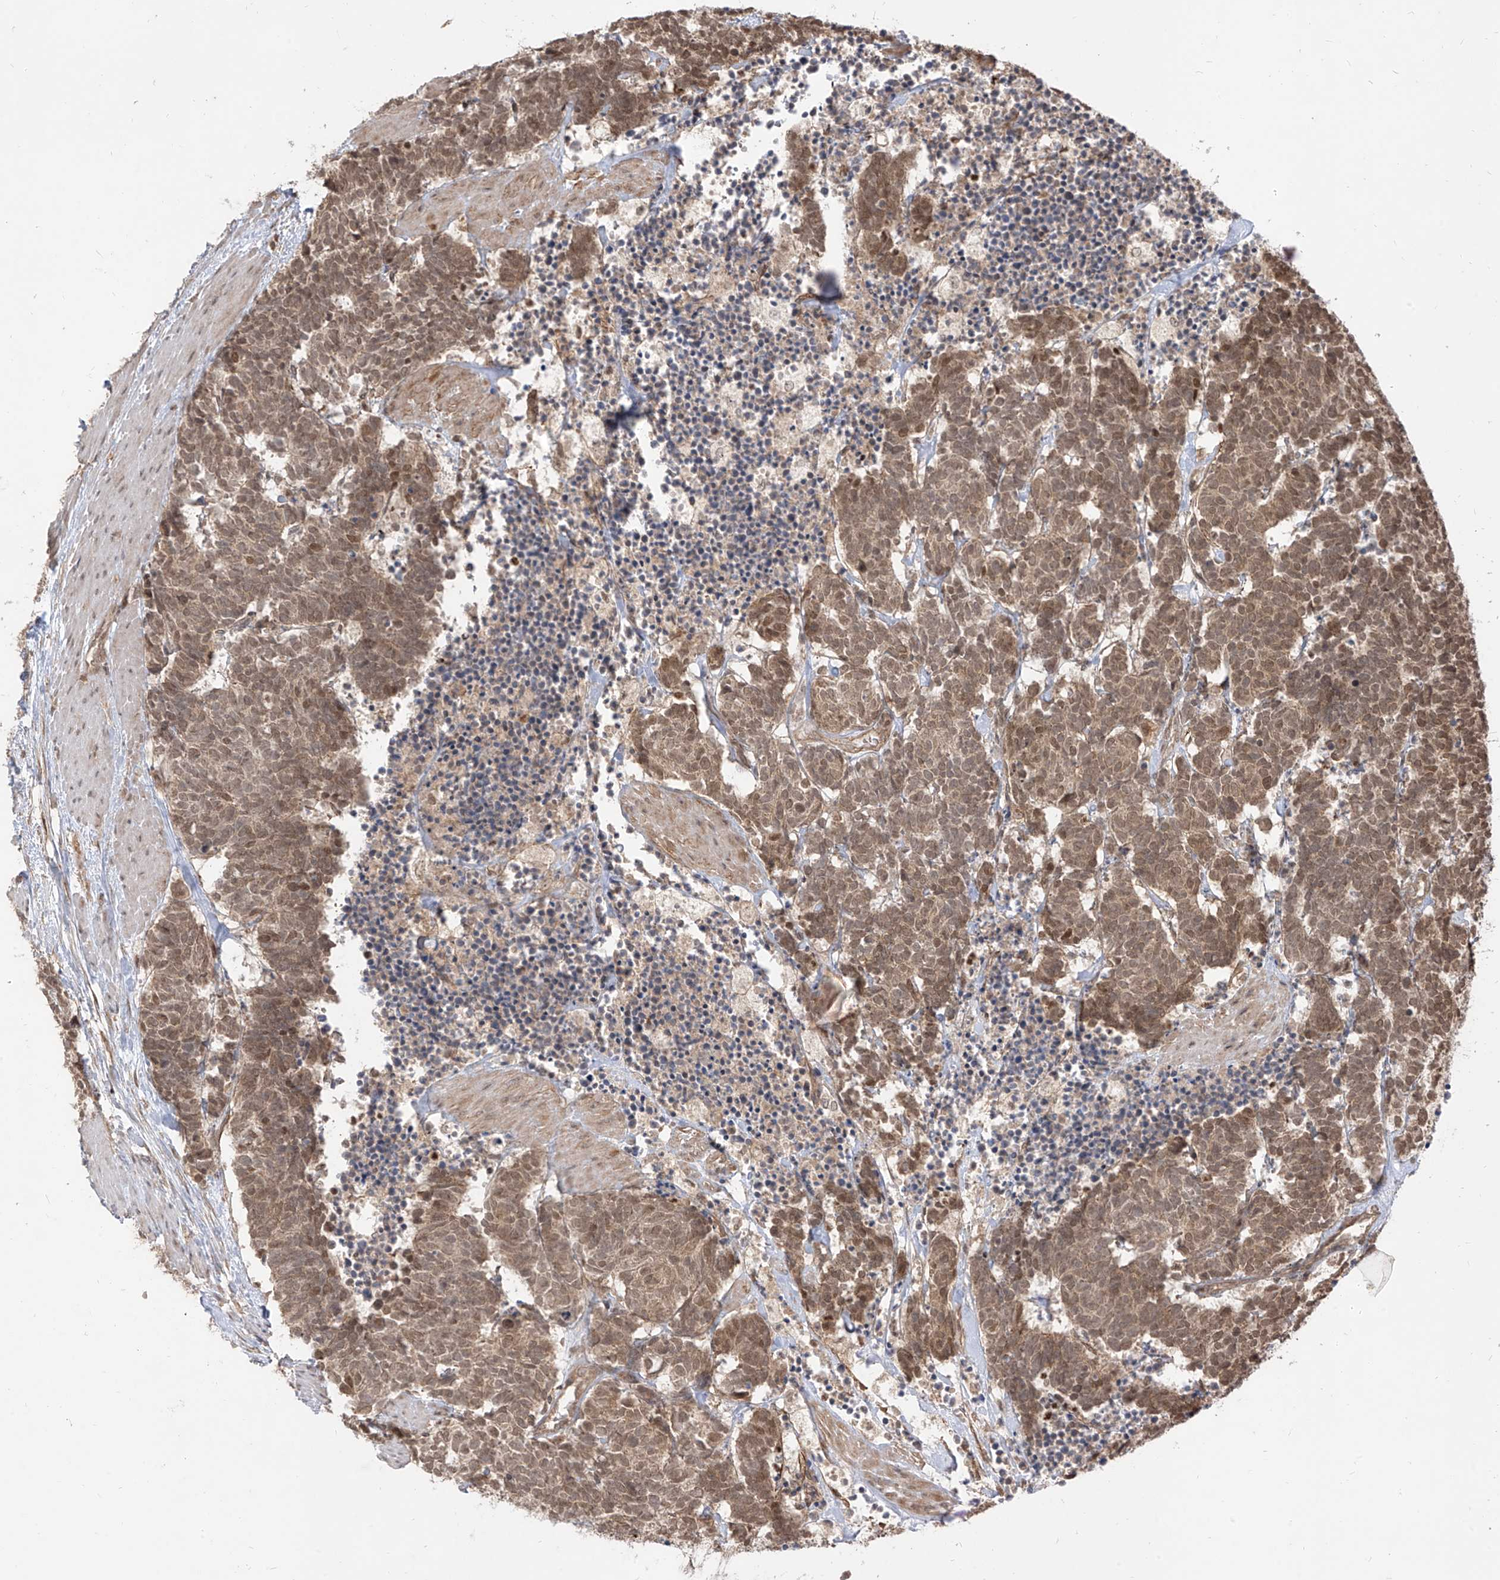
{"staining": {"intensity": "moderate", "quantity": ">75%", "location": "cytoplasmic/membranous,nuclear"}, "tissue": "carcinoid", "cell_type": "Tumor cells", "image_type": "cancer", "snomed": [{"axis": "morphology", "description": "Carcinoma, NOS"}, {"axis": "morphology", "description": "Carcinoid, malignant, NOS"}, {"axis": "topography", "description": "Urinary bladder"}], "caption": "Human carcinoma stained for a protein (brown) exhibits moderate cytoplasmic/membranous and nuclear positive positivity in approximately >75% of tumor cells.", "gene": "LCOR", "patient": {"sex": "male", "age": 57}}